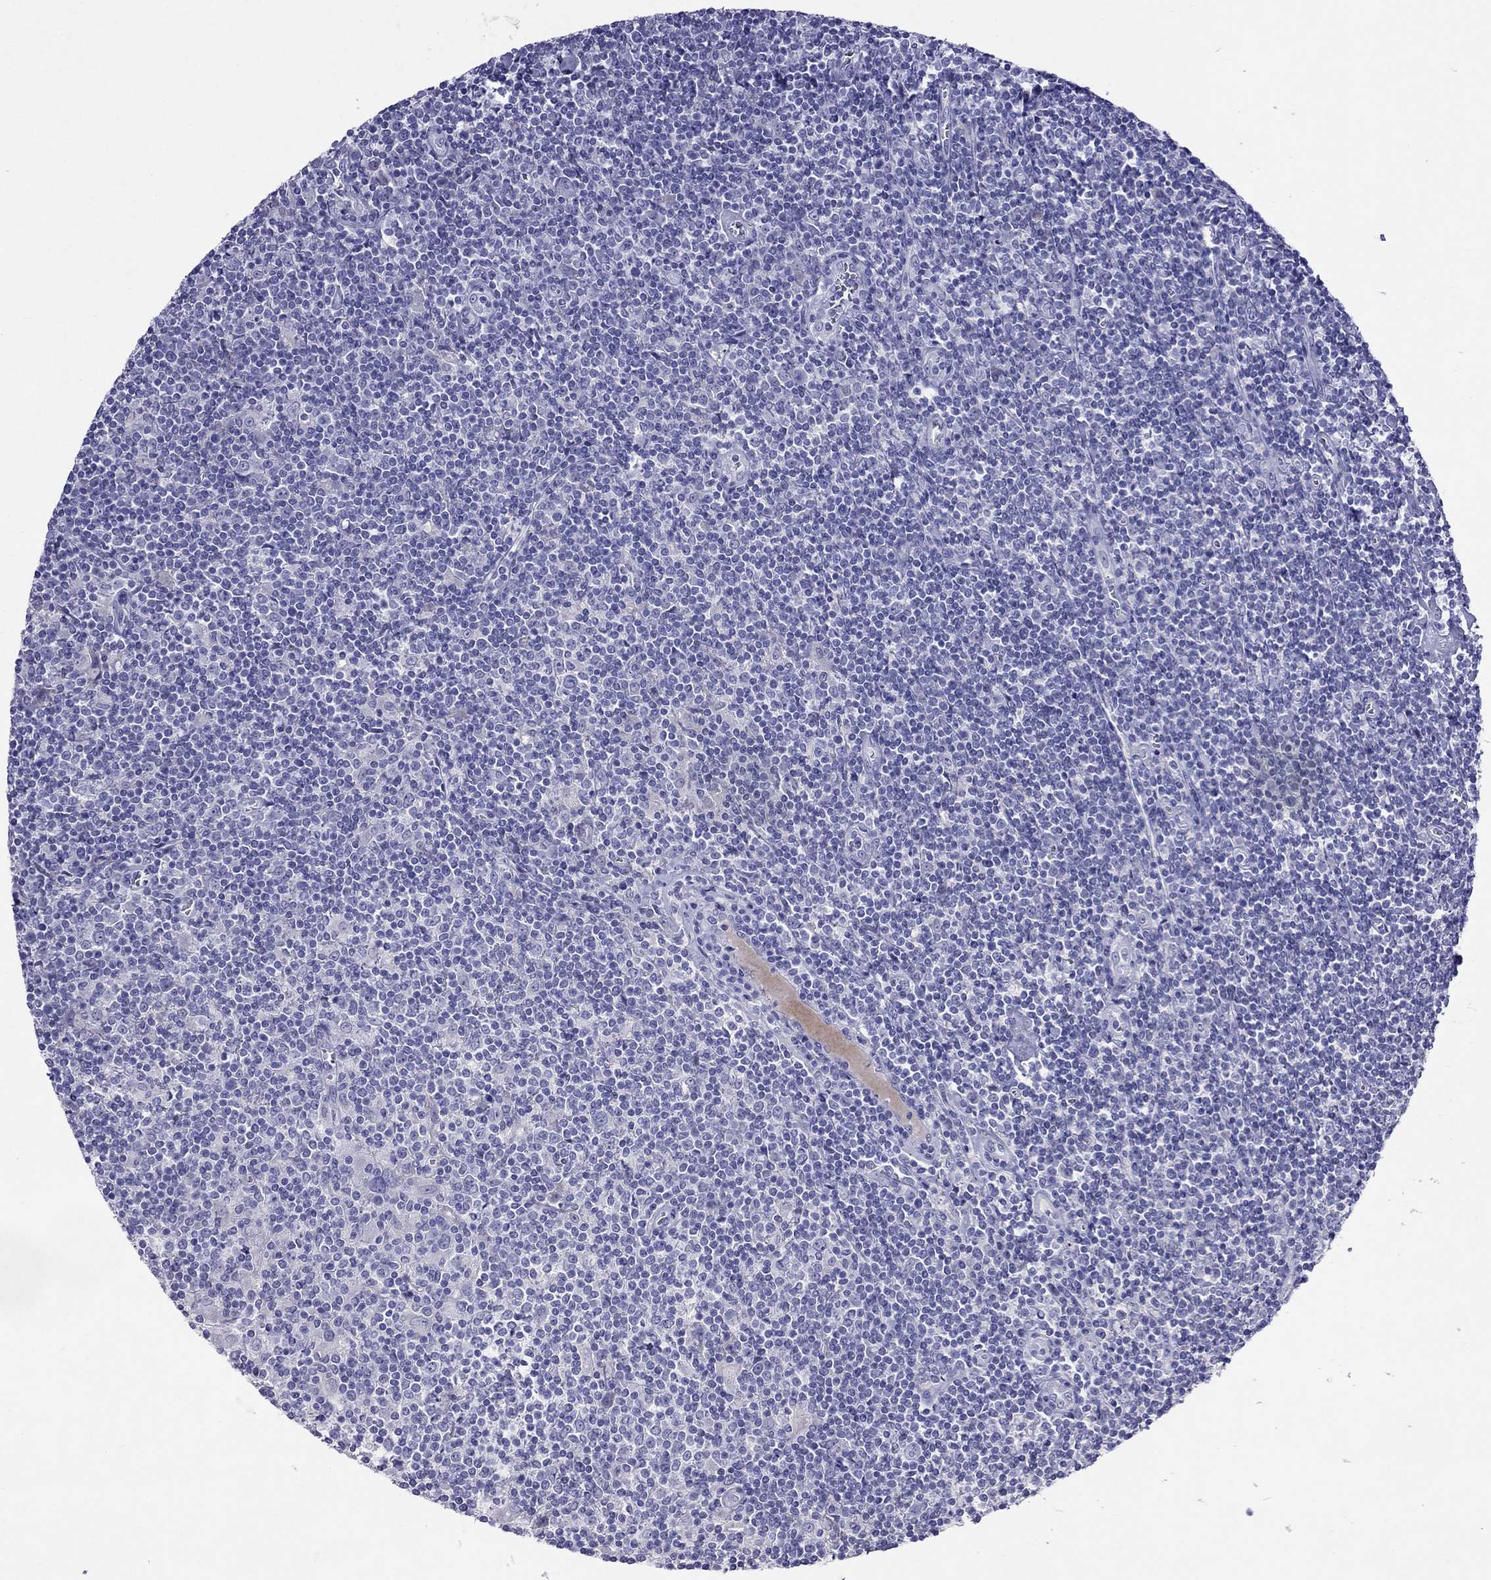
{"staining": {"intensity": "negative", "quantity": "none", "location": "none"}, "tissue": "lymphoma", "cell_type": "Tumor cells", "image_type": "cancer", "snomed": [{"axis": "morphology", "description": "Hodgkin's disease, NOS"}, {"axis": "topography", "description": "Lymph node"}], "caption": "IHC of human lymphoma demonstrates no positivity in tumor cells.", "gene": "GNAT3", "patient": {"sex": "male", "age": 40}}